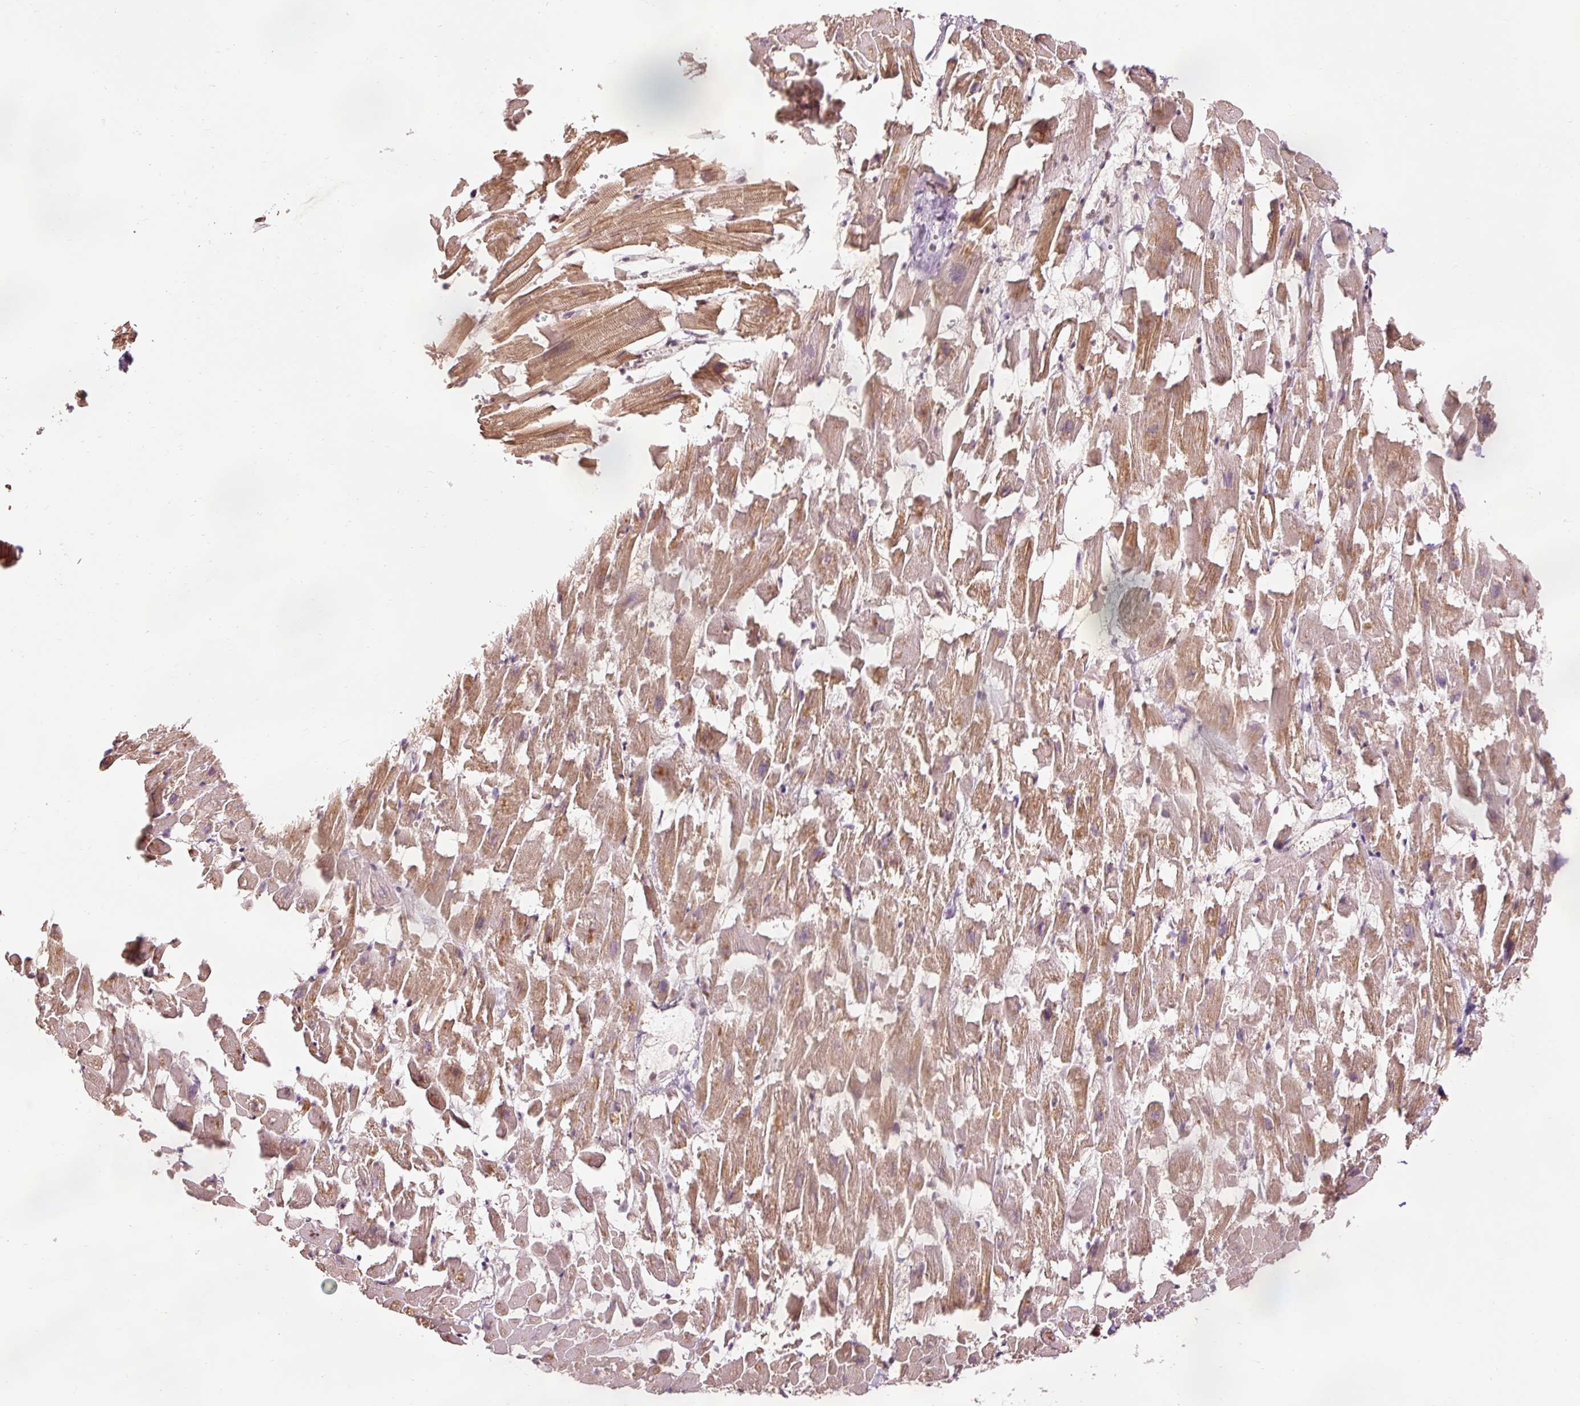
{"staining": {"intensity": "strong", "quantity": "25%-75%", "location": "cytoplasmic/membranous,nuclear"}, "tissue": "heart muscle", "cell_type": "Cardiomyocytes", "image_type": "normal", "snomed": [{"axis": "morphology", "description": "Normal tissue, NOS"}, {"axis": "topography", "description": "Heart"}], "caption": "Cardiomyocytes show high levels of strong cytoplasmic/membranous,nuclear expression in about 25%-75% of cells in unremarkable heart muscle.", "gene": "ZBTB44", "patient": {"sex": "female", "age": 64}}